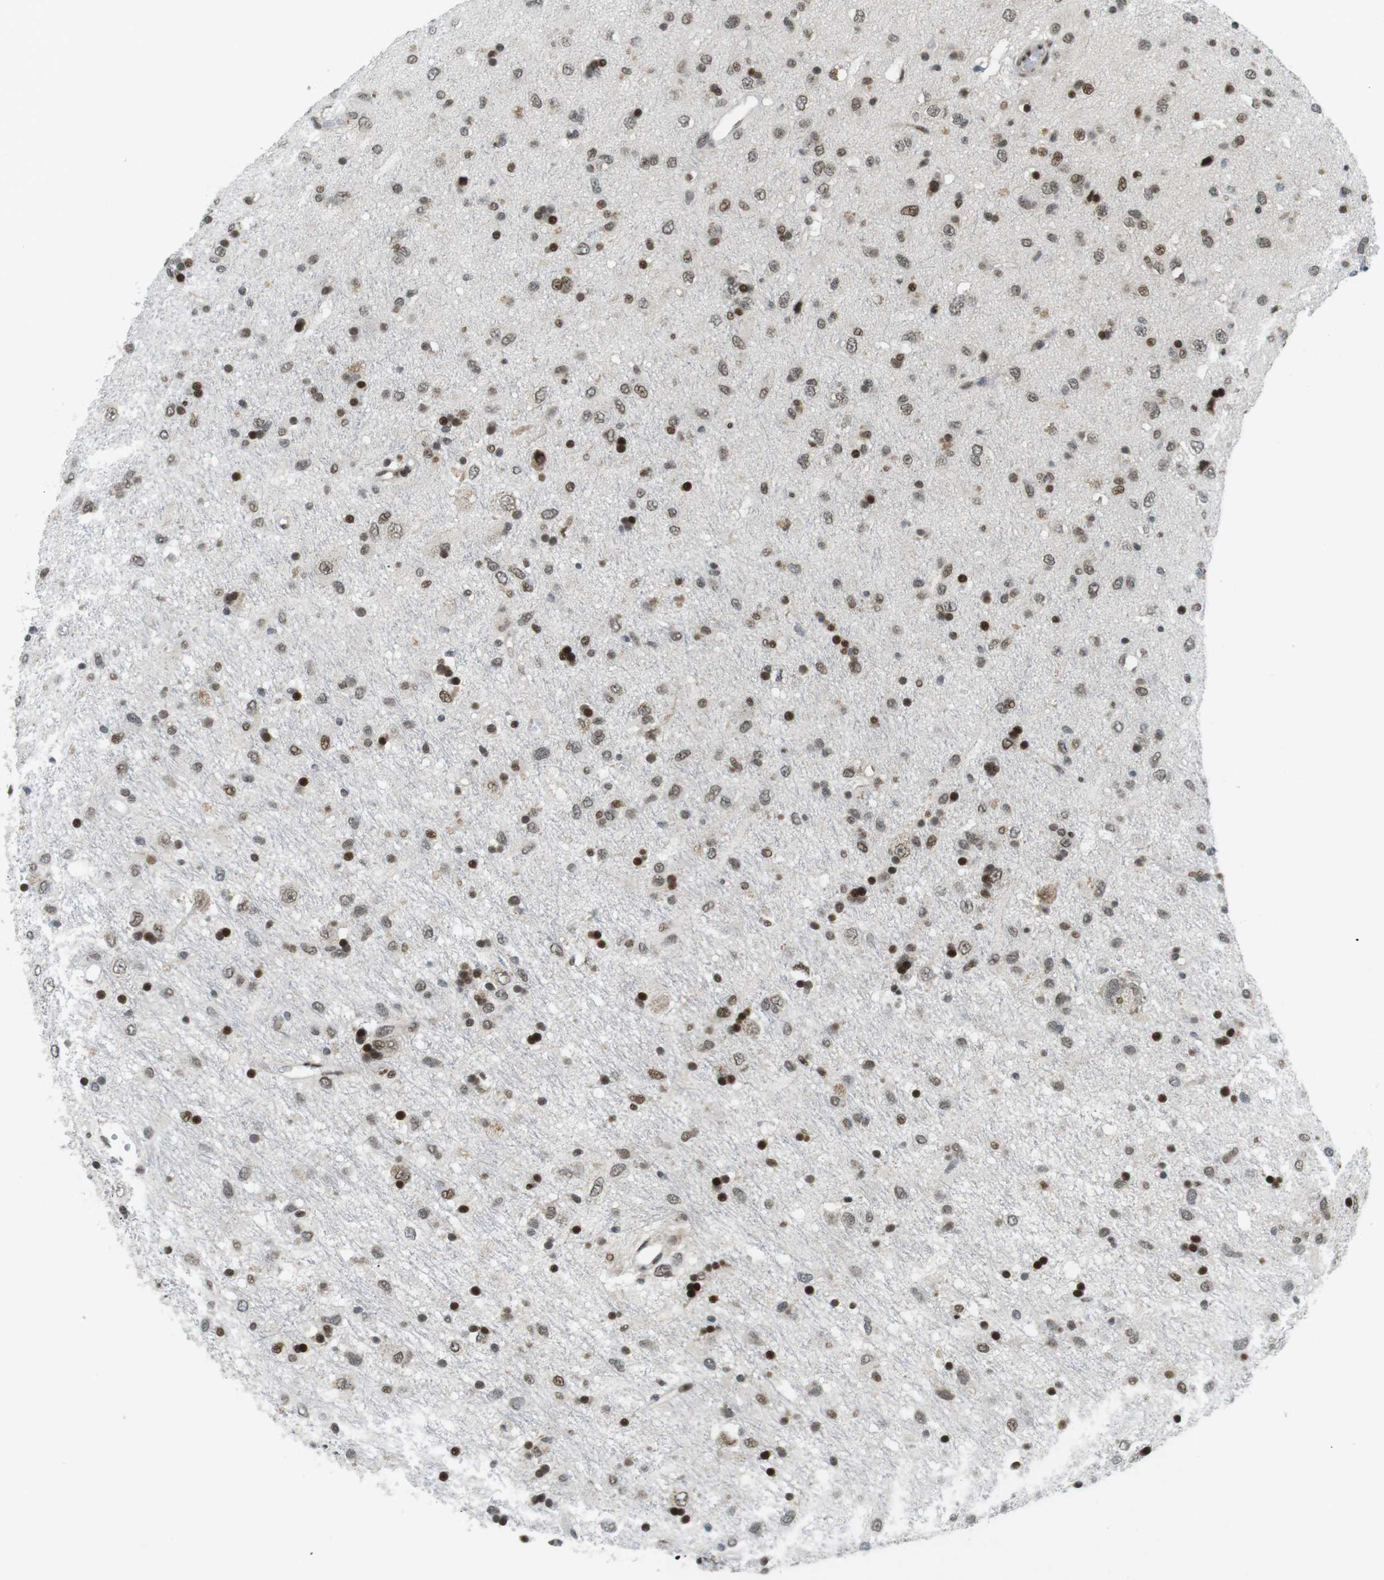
{"staining": {"intensity": "strong", "quantity": "25%-75%", "location": "nuclear"}, "tissue": "glioma", "cell_type": "Tumor cells", "image_type": "cancer", "snomed": [{"axis": "morphology", "description": "Glioma, malignant, Low grade"}, {"axis": "topography", "description": "Brain"}], "caption": "Immunohistochemistry (IHC) histopathology image of neoplastic tissue: human malignant low-grade glioma stained using immunohistochemistry (IHC) reveals high levels of strong protein expression localized specifically in the nuclear of tumor cells, appearing as a nuclear brown color.", "gene": "CDC27", "patient": {"sex": "male", "age": 77}}